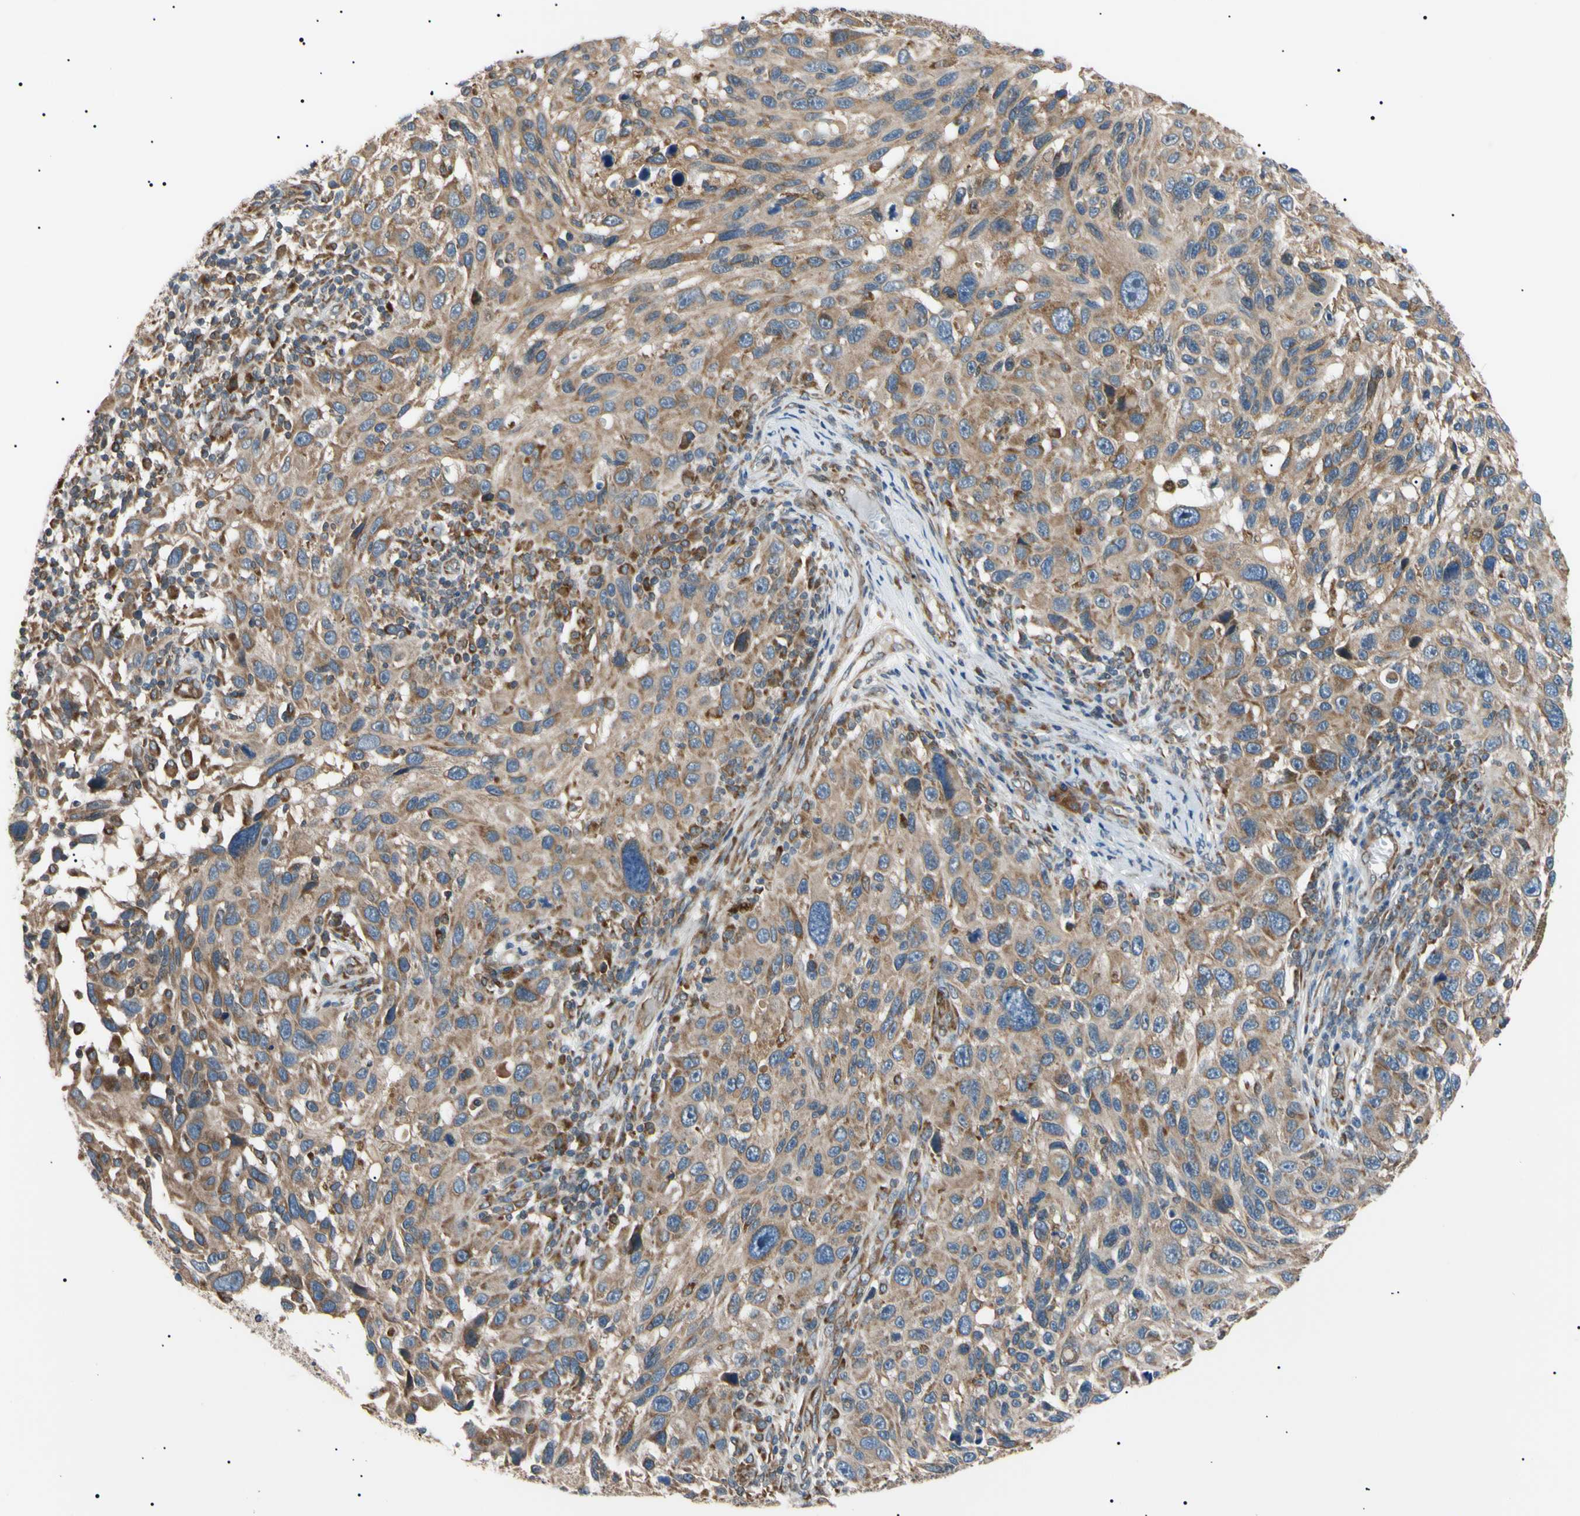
{"staining": {"intensity": "weak", "quantity": ">75%", "location": "cytoplasmic/membranous"}, "tissue": "melanoma", "cell_type": "Tumor cells", "image_type": "cancer", "snomed": [{"axis": "morphology", "description": "Malignant melanoma, NOS"}, {"axis": "topography", "description": "Skin"}], "caption": "Tumor cells demonstrate low levels of weak cytoplasmic/membranous expression in approximately >75% of cells in human malignant melanoma.", "gene": "VAPA", "patient": {"sex": "male", "age": 53}}